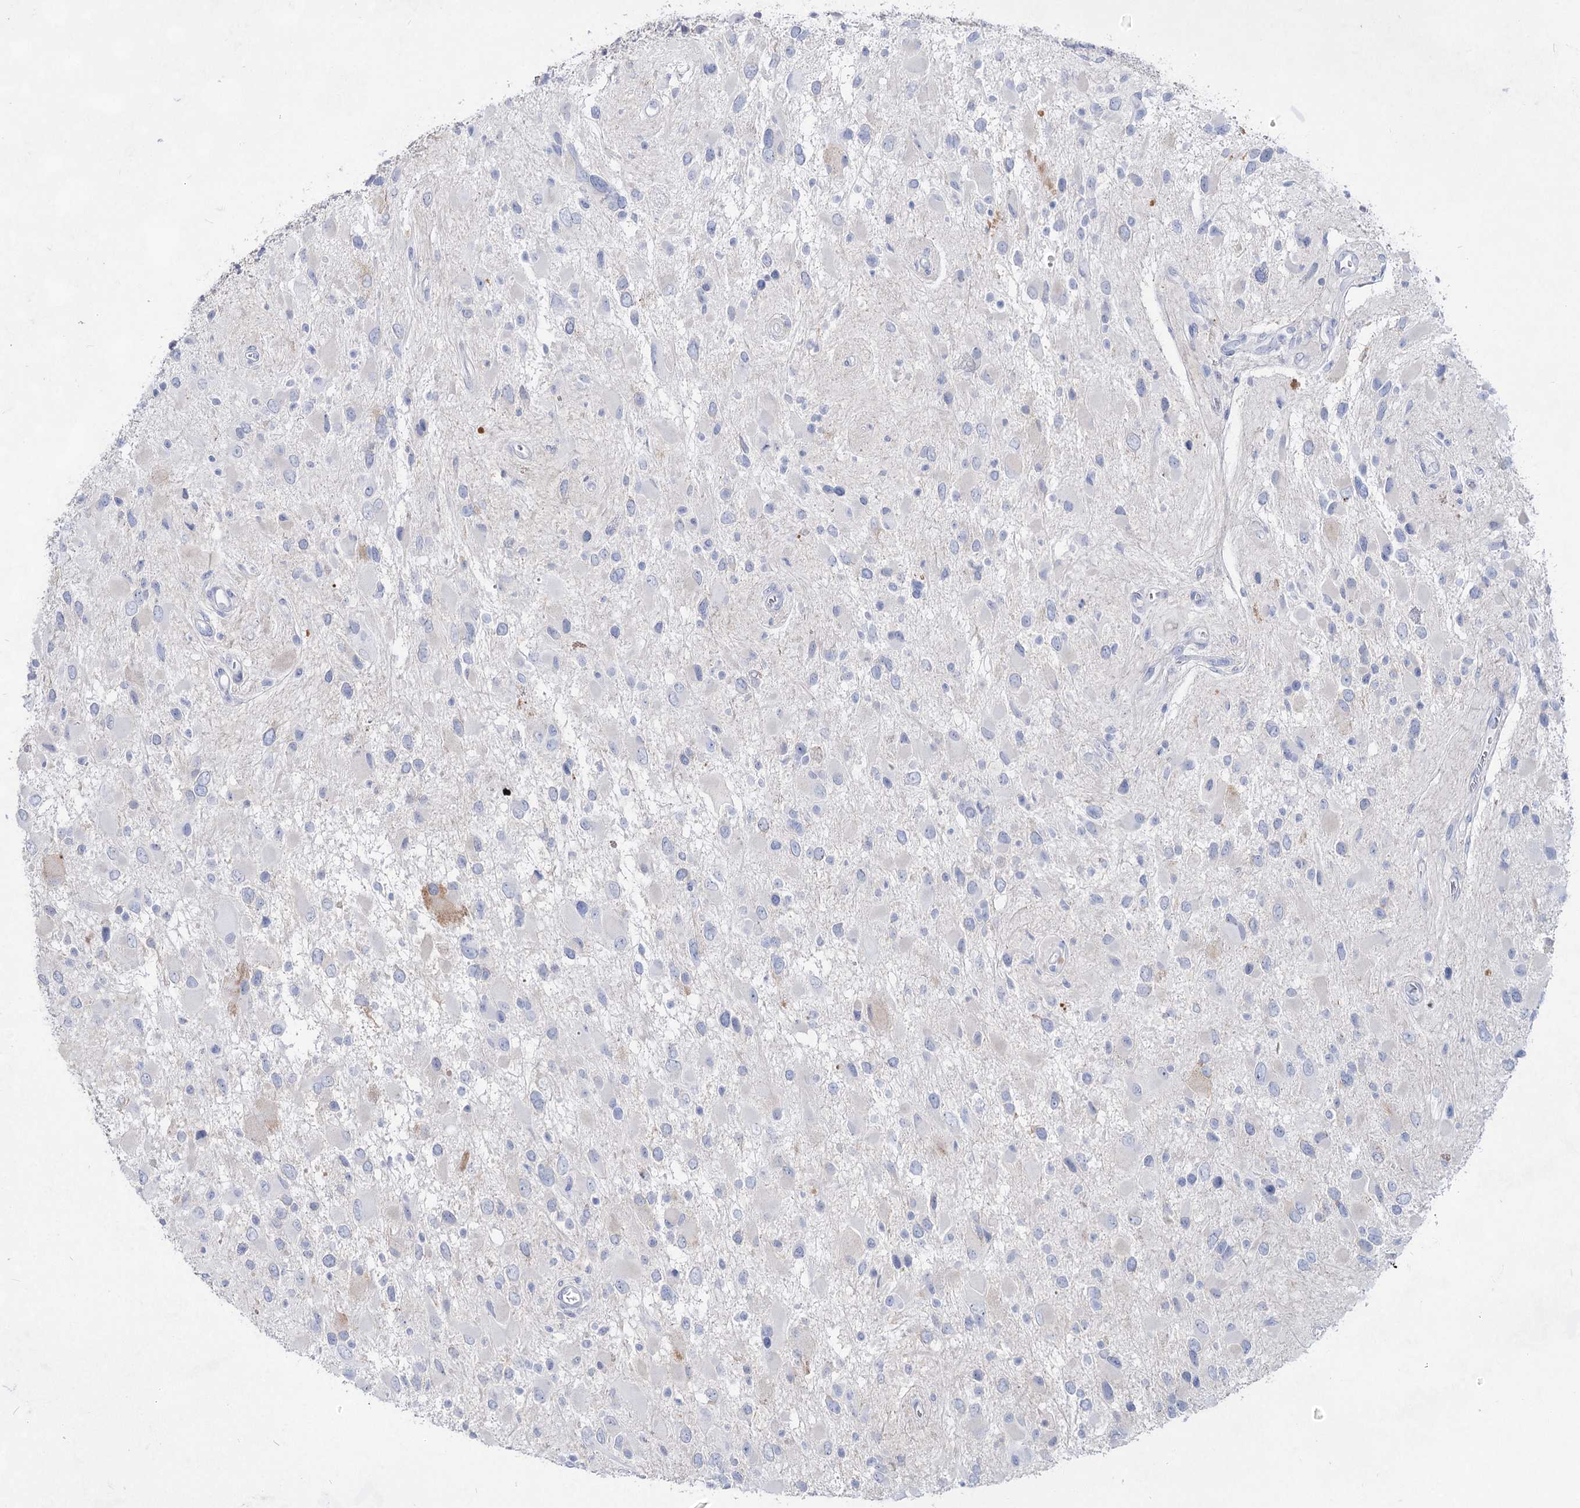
{"staining": {"intensity": "negative", "quantity": "none", "location": "none"}, "tissue": "glioma", "cell_type": "Tumor cells", "image_type": "cancer", "snomed": [{"axis": "morphology", "description": "Glioma, malignant, High grade"}, {"axis": "topography", "description": "Brain"}], "caption": "Protein analysis of glioma shows no significant positivity in tumor cells.", "gene": "ACRV1", "patient": {"sex": "male", "age": 53}}